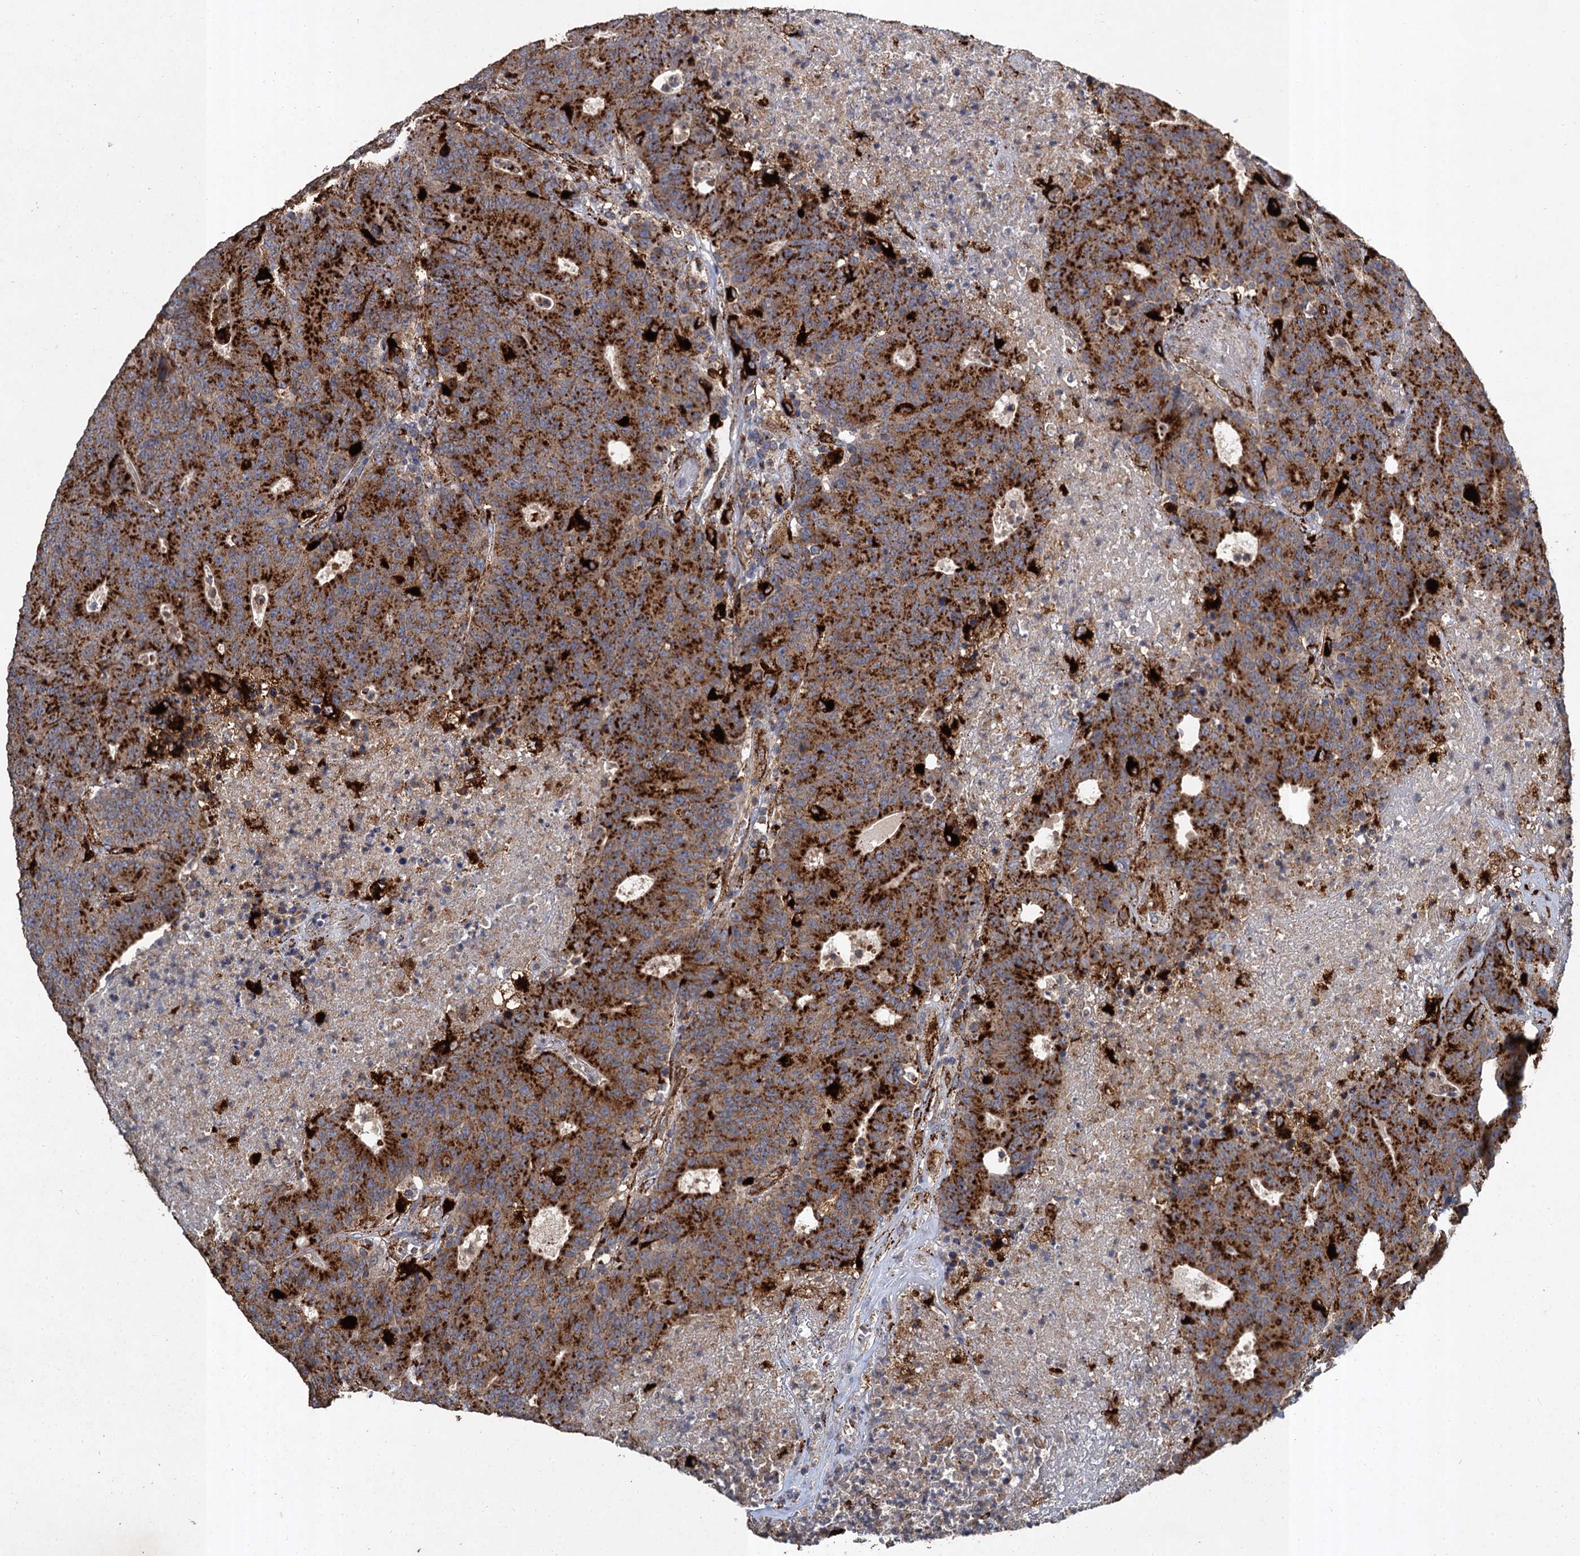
{"staining": {"intensity": "strong", "quantity": ">75%", "location": "cytoplasmic/membranous"}, "tissue": "colorectal cancer", "cell_type": "Tumor cells", "image_type": "cancer", "snomed": [{"axis": "morphology", "description": "Adenocarcinoma, NOS"}, {"axis": "topography", "description": "Colon"}], "caption": "Colorectal cancer stained with a protein marker shows strong staining in tumor cells.", "gene": "GBA1", "patient": {"sex": "female", "age": 75}}